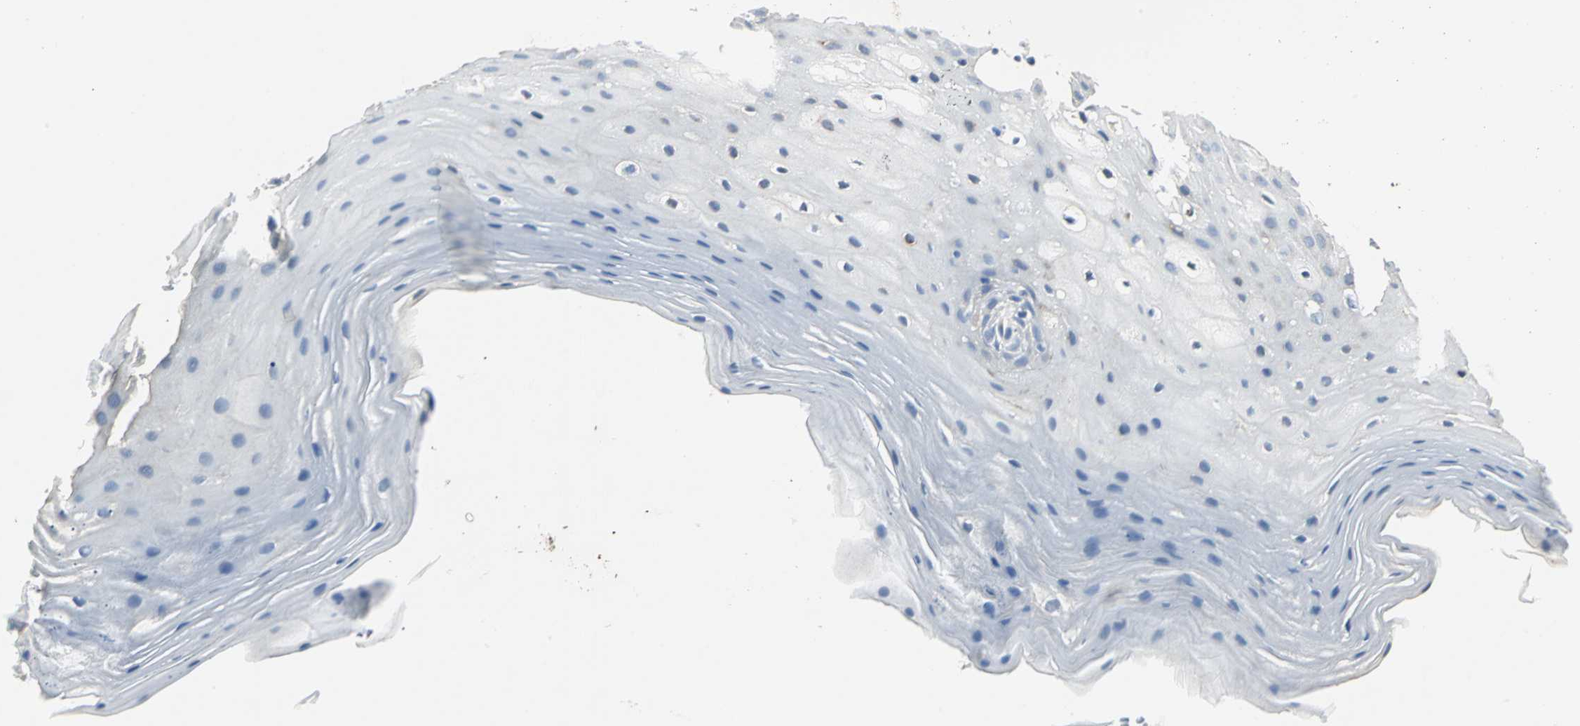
{"staining": {"intensity": "weak", "quantity": "<25%", "location": "cytoplasmic/membranous"}, "tissue": "oral mucosa", "cell_type": "Squamous epithelial cells", "image_type": "normal", "snomed": [{"axis": "morphology", "description": "Normal tissue, NOS"}, {"axis": "morphology", "description": "Squamous cell carcinoma, NOS"}, {"axis": "topography", "description": "Skeletal muscle"}, {"axis": "topography", "description": "Oral tissue"}, {"axis": "topography", "description": "Head-Neck"}], "caption": "Immunohistochemistry (IHC) image of unremarkable oral mucosa stained for a protein (brown), which reveals no positivity in squamous epithelial cells. (Brightfield microscopy of DAB immunohistochemistry at high magnification).", "gene": "RIPOR1", "patient": {"sex": "male", "age": 71}}